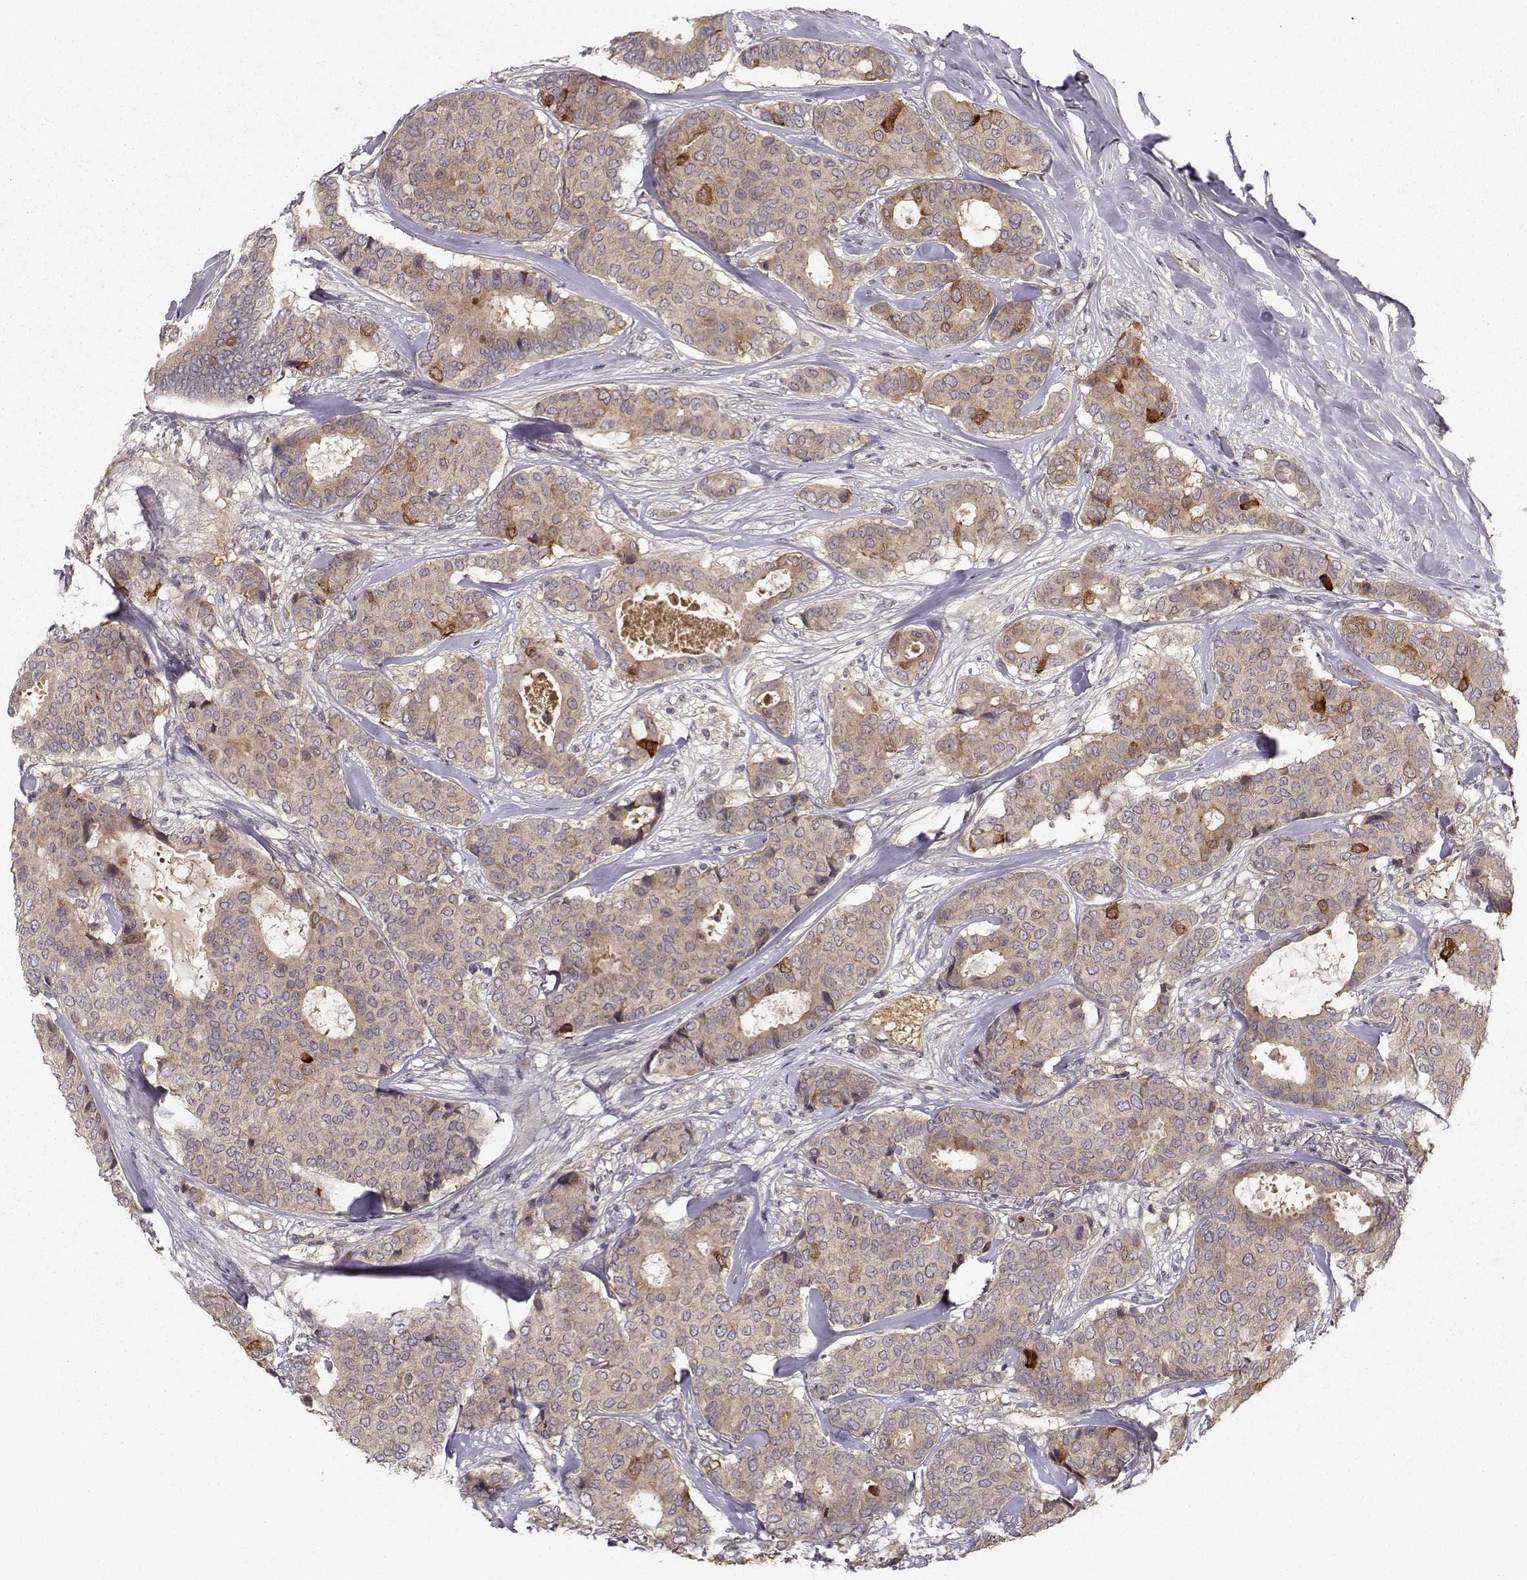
{"staining": {"intensity": "weak", "quantity": "25%-75%", "location": "cytoplasmic/membranous"}, "tissue": "breast cancer", "cell_type": "Tumor cells", "image_type": "cancer", "snomed": [{"axis": "morphology", "description": "Duct carcinoma"}, {"axis": "topography", "description": "Breast"}], "caption": "Human breast cancer stained with a brown dye reveals weak cytoplasmic/membranous positive expression in approximately 25%-75% of tumor cells.", "gene": "WNT6", "patient": {"sex": "female", "age": 75}}